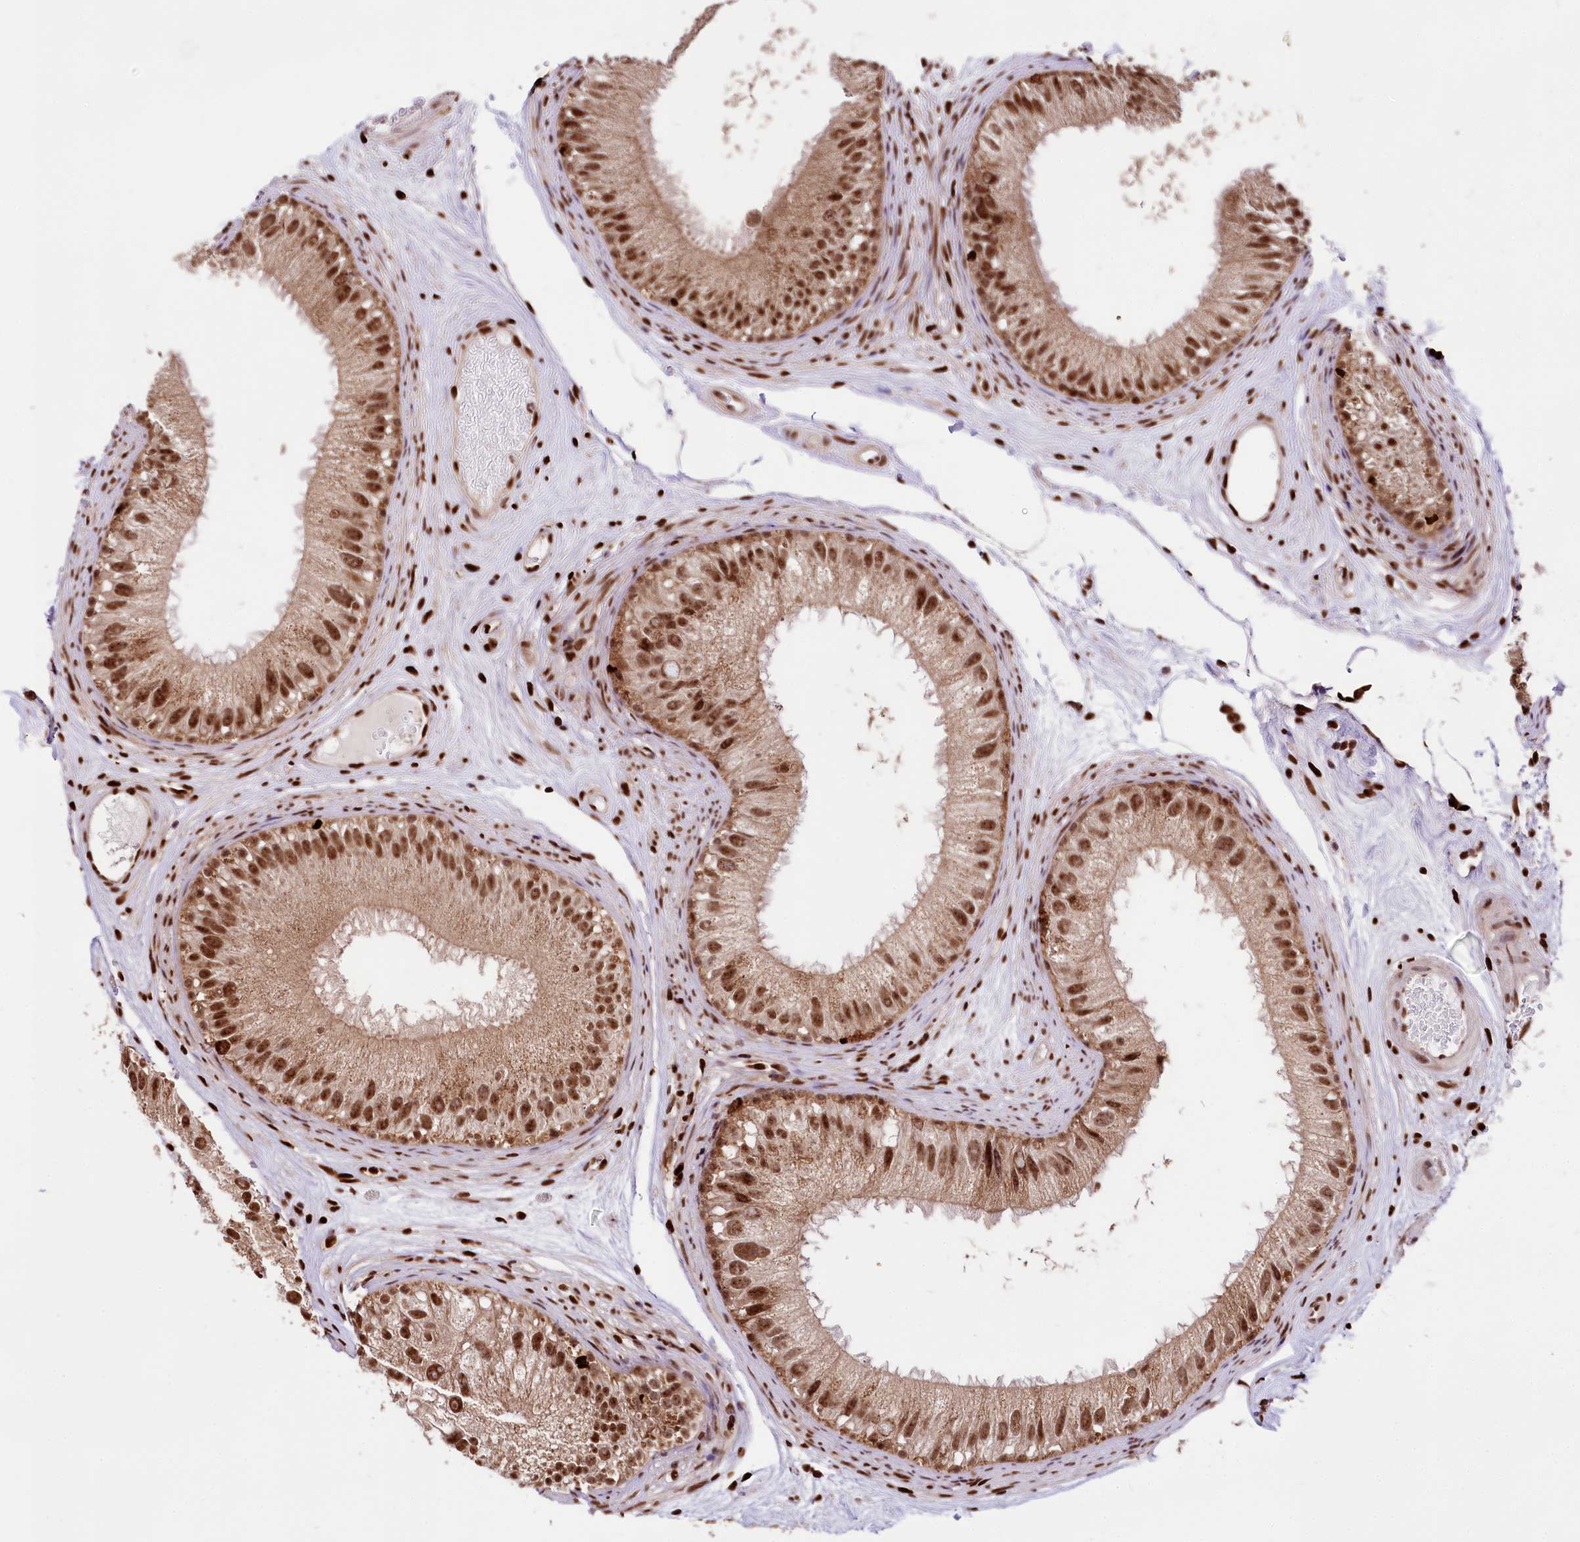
{"staining": {"intensity": "moderate", "quantity": ">75%", "location": "cytoplasmic/membranous,nuclear"}, "tissue": "epididymis", "cell_type": "Glandular cells", "image_type": "normal", "snomed": [{"axis": "morphology", "description": "Normal tissue, NOS"}, {"axis": "topography", "description": "Epididymis"}], "caption": "Human epididymis stained for a protein (brown) exhibits moderate cytoplasmic/membranous,nuclear positive positivity in approximately >75% of glandular cells.", "gene": "FIGN", "patient": {"sex": "male", "age": 77}}